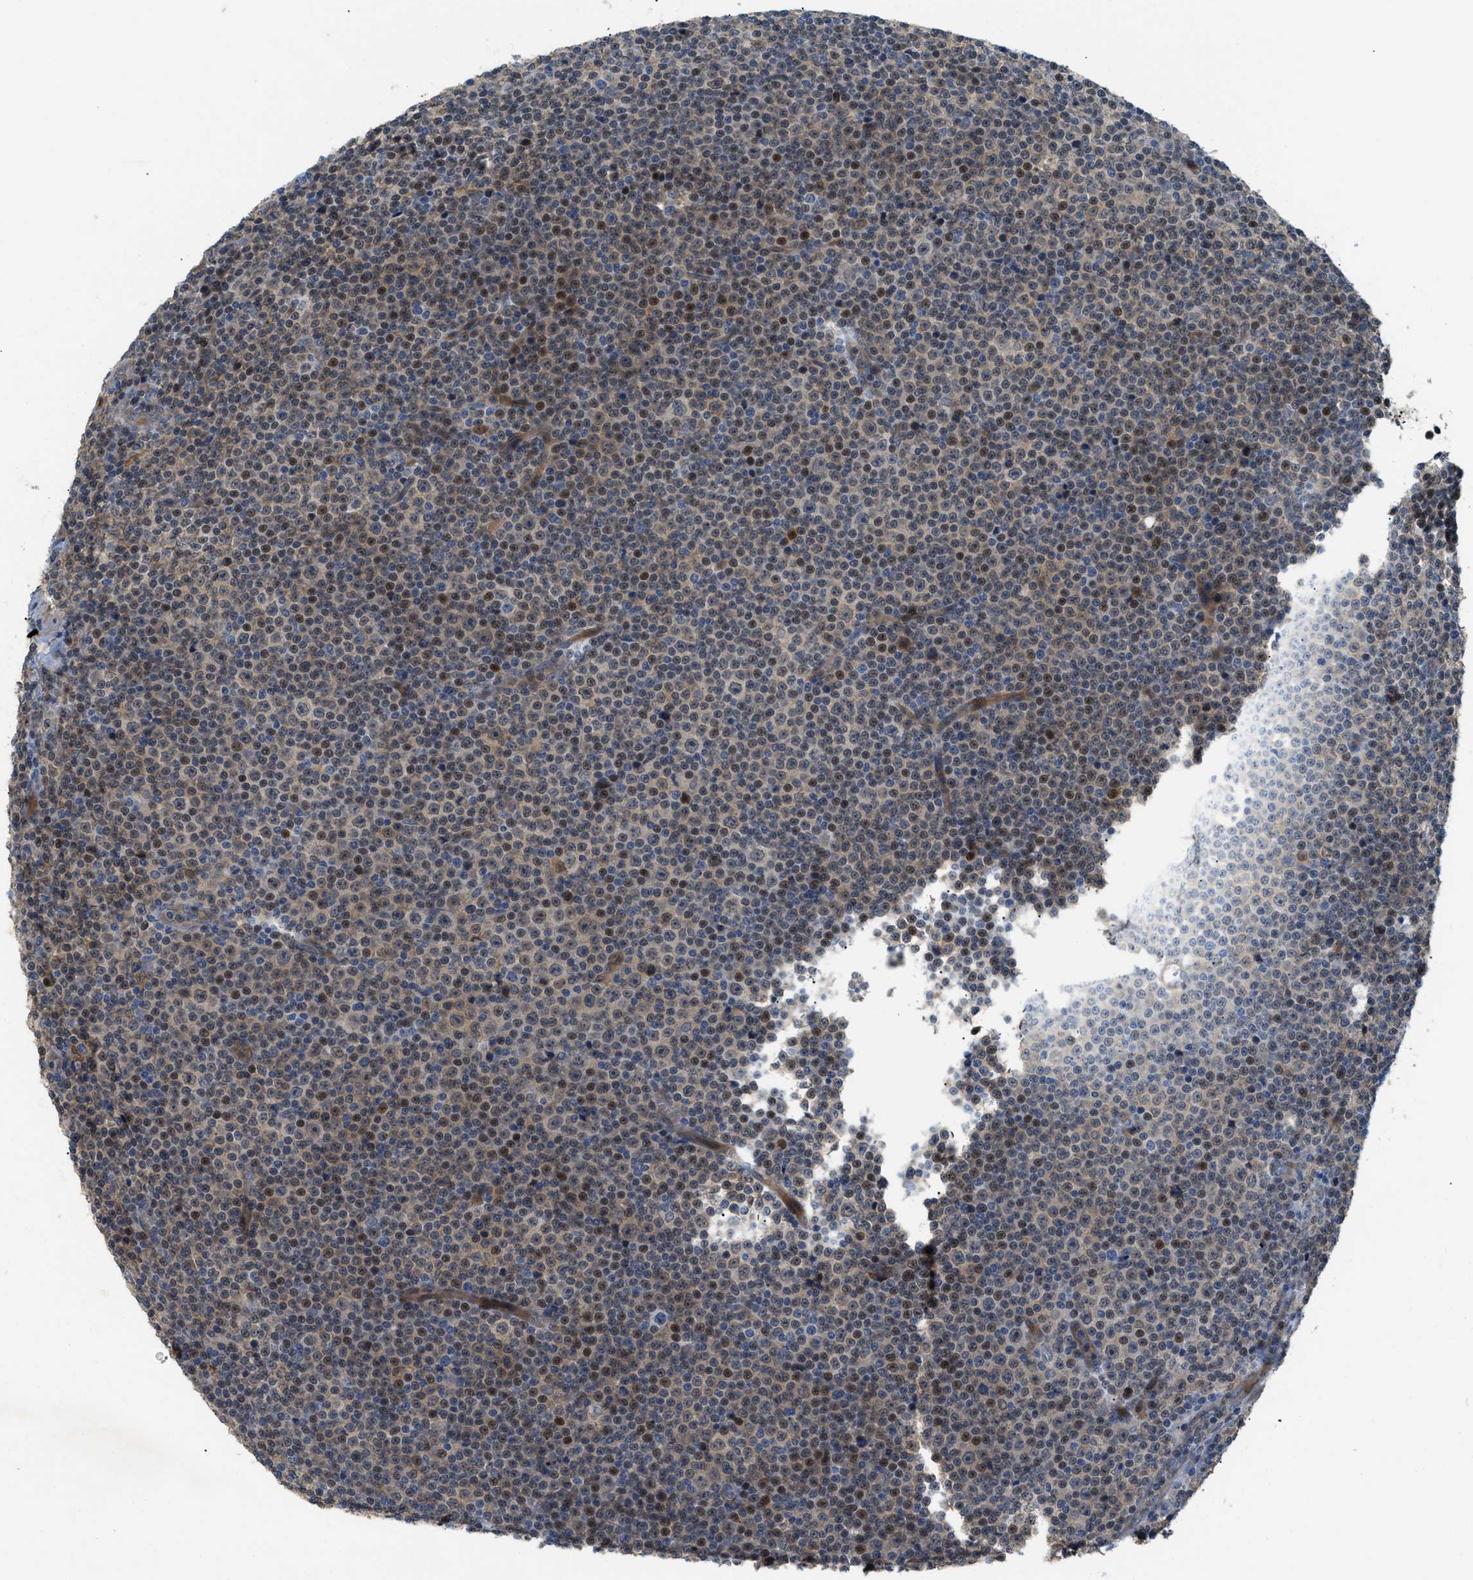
{"staining": {"intensity": "moderate", "quantity": "25%-75%", "location": "nuclear"}, "tissue": "lymphoma", "cell_type": "Tumor cells", "image_type": "cancer", "snomed": [{"axis": "morphology", "description": "Malignant lymphoma, non-Hodgkin's type, Low grade"}, {"axis": "topography", "description": "Lymph node"}], "caption": "About 25%-75% of tumor cells in lymphoma demonstrate moderate nuclear protein positivity as visualized by brown immunohistochemical staining.", "gene": "TRAK2", "patient": {"sex": "female", "age": 67}}